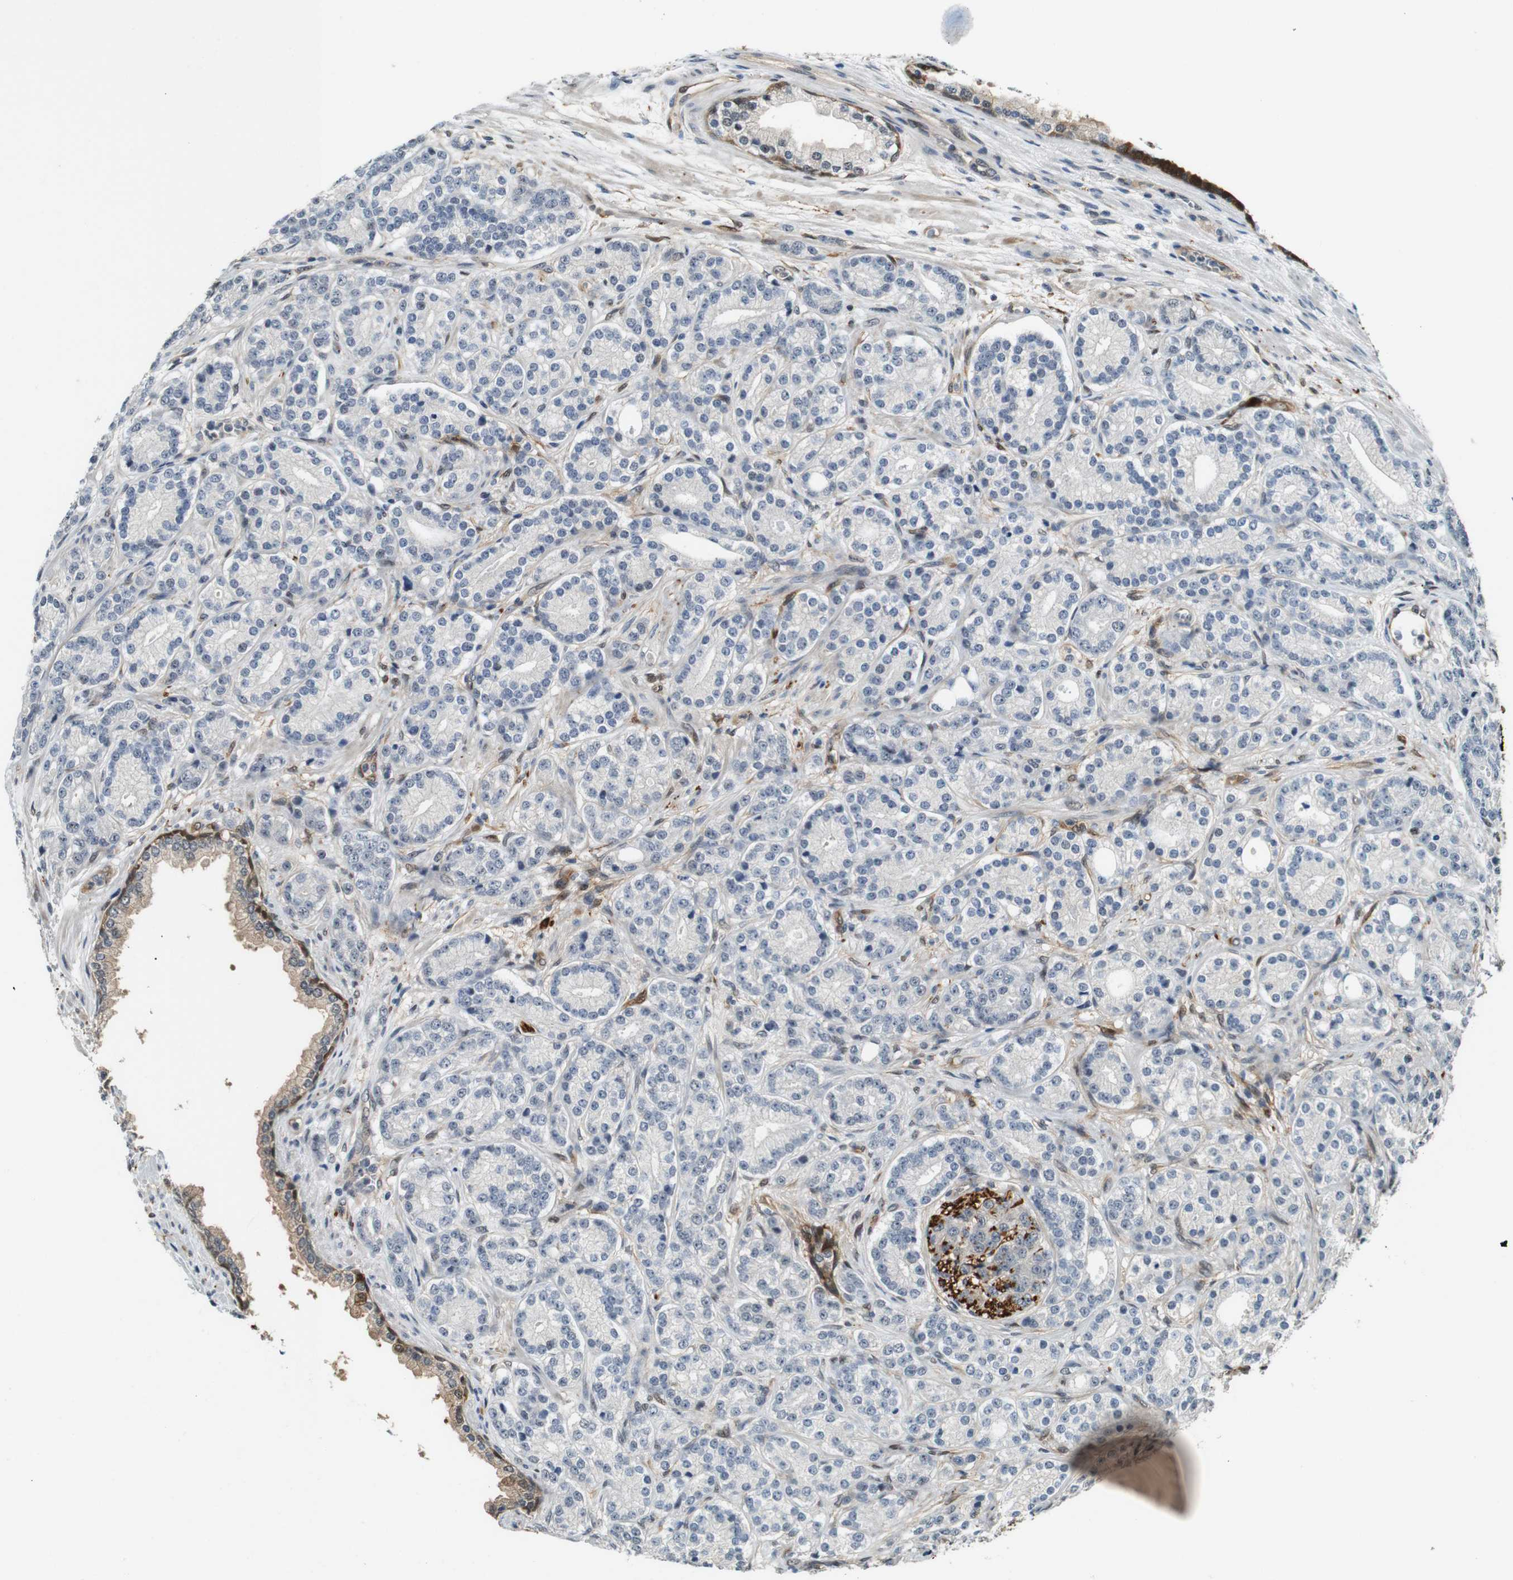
{"staining": {"intensity": "negative", "quantity": "none", "location": "none"}, "tissue": "prostate cancer", "cell_type": "Tumor cells", "image_type": "cancer", "snomed": [{"axis": "morphology", "description": "Adenocarcinoma, High grade"}, {"axis": "topography", "description": "Prostate"}], "caption": "Prostate cancer (adenocarcinoma (high-grade)) was stained to show a protein in brown. There is no significant staining in tumor cells.", "gene": "LXN", "patient": {"sex": "male", "age": 61}}